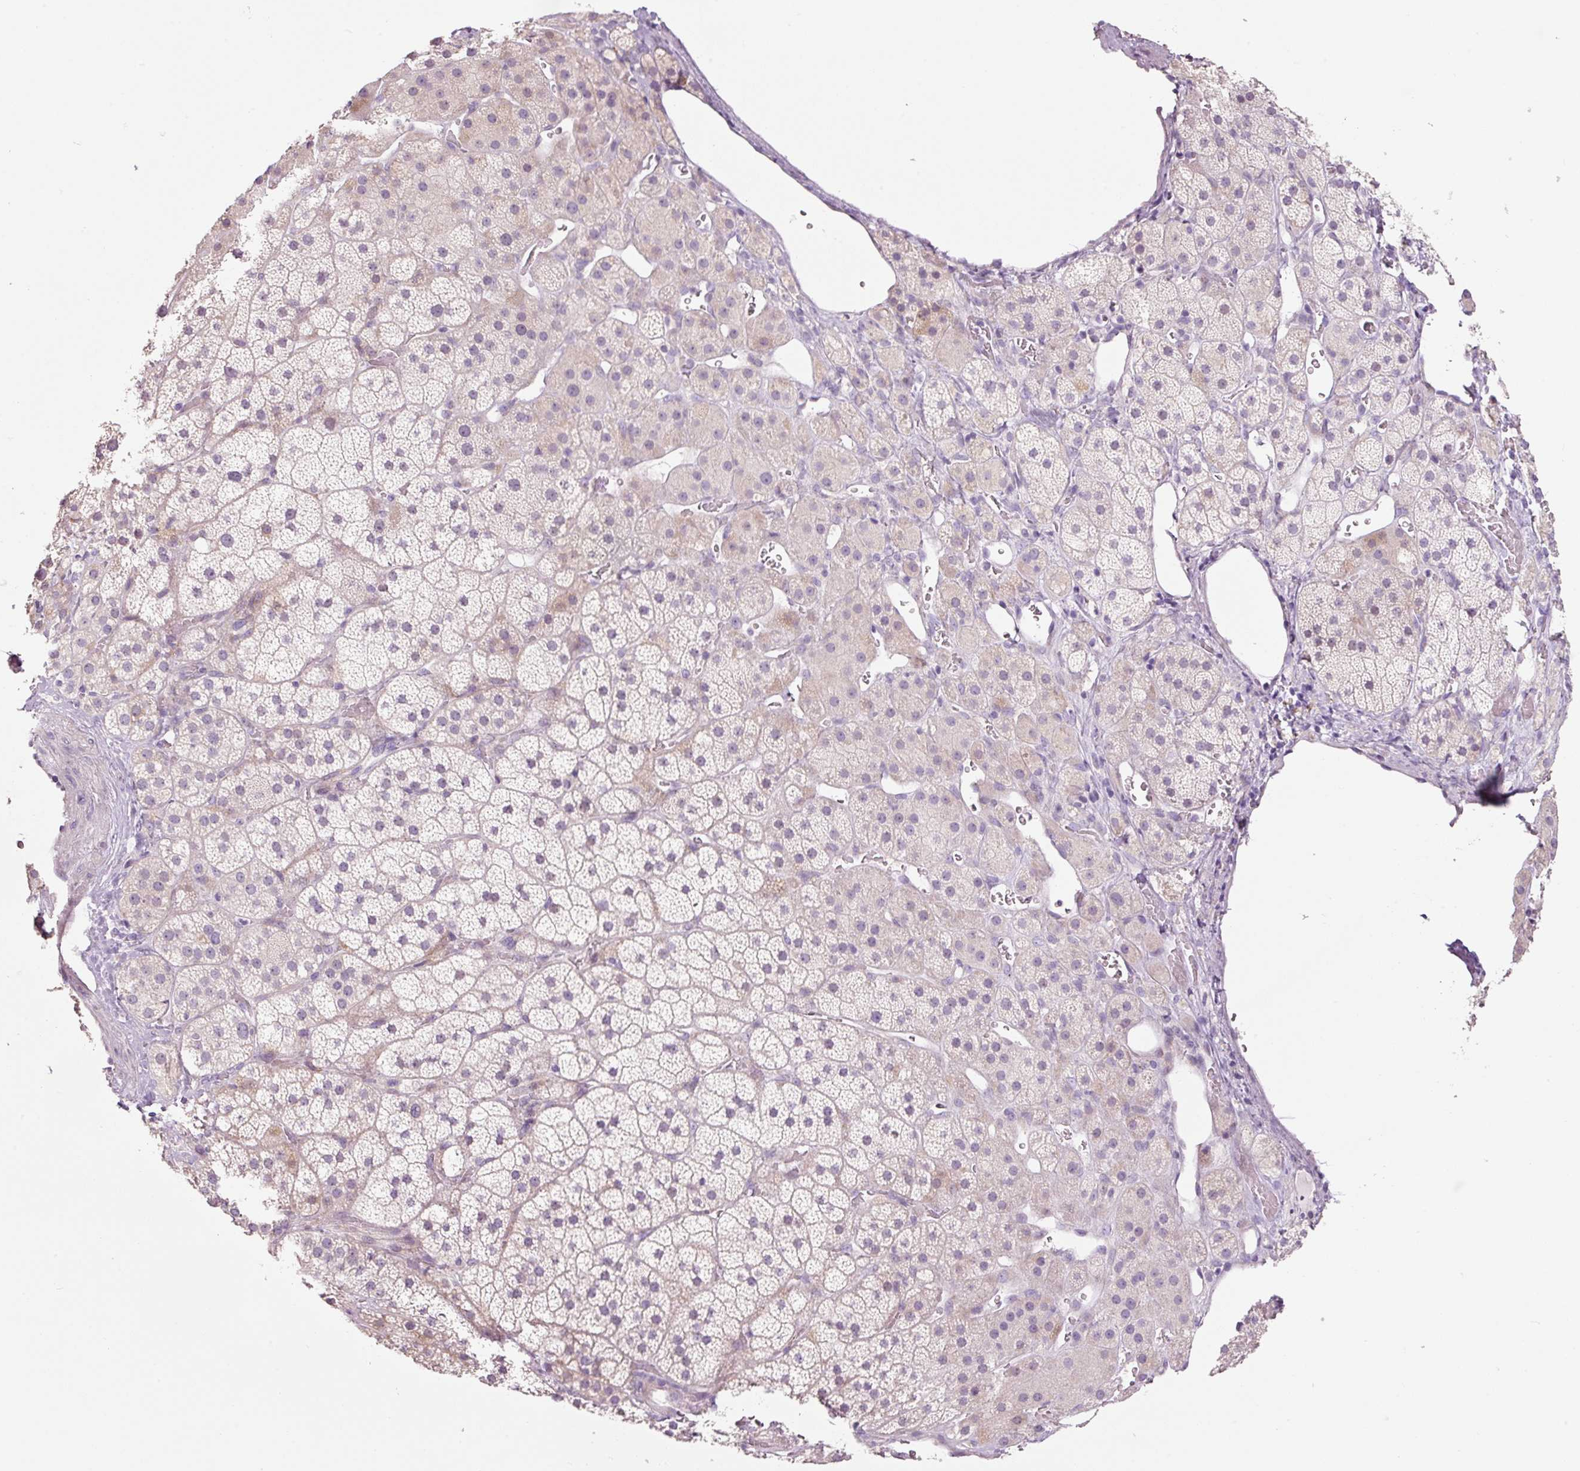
{"staining": {"intensity": "moderate", "quantity": "<25%", "location": "cytoplasmic/membranous"}, "tissue": "adrenal gland", "cell_type": "Glandular cells", "image_type": "normal", "snomed": [{"axis": "morphology", "description": "Normal tissue, NOS"}, {"axis": "topography", "description": "Adrenal gland"}], "caption": "Protein analysis of benign adrenal gland shows moderate cytoplasmic/membranous positivity in about <25% of glandular cells.", "gene": "HAX1", "patient": {"sex": "male", "age": 57}}